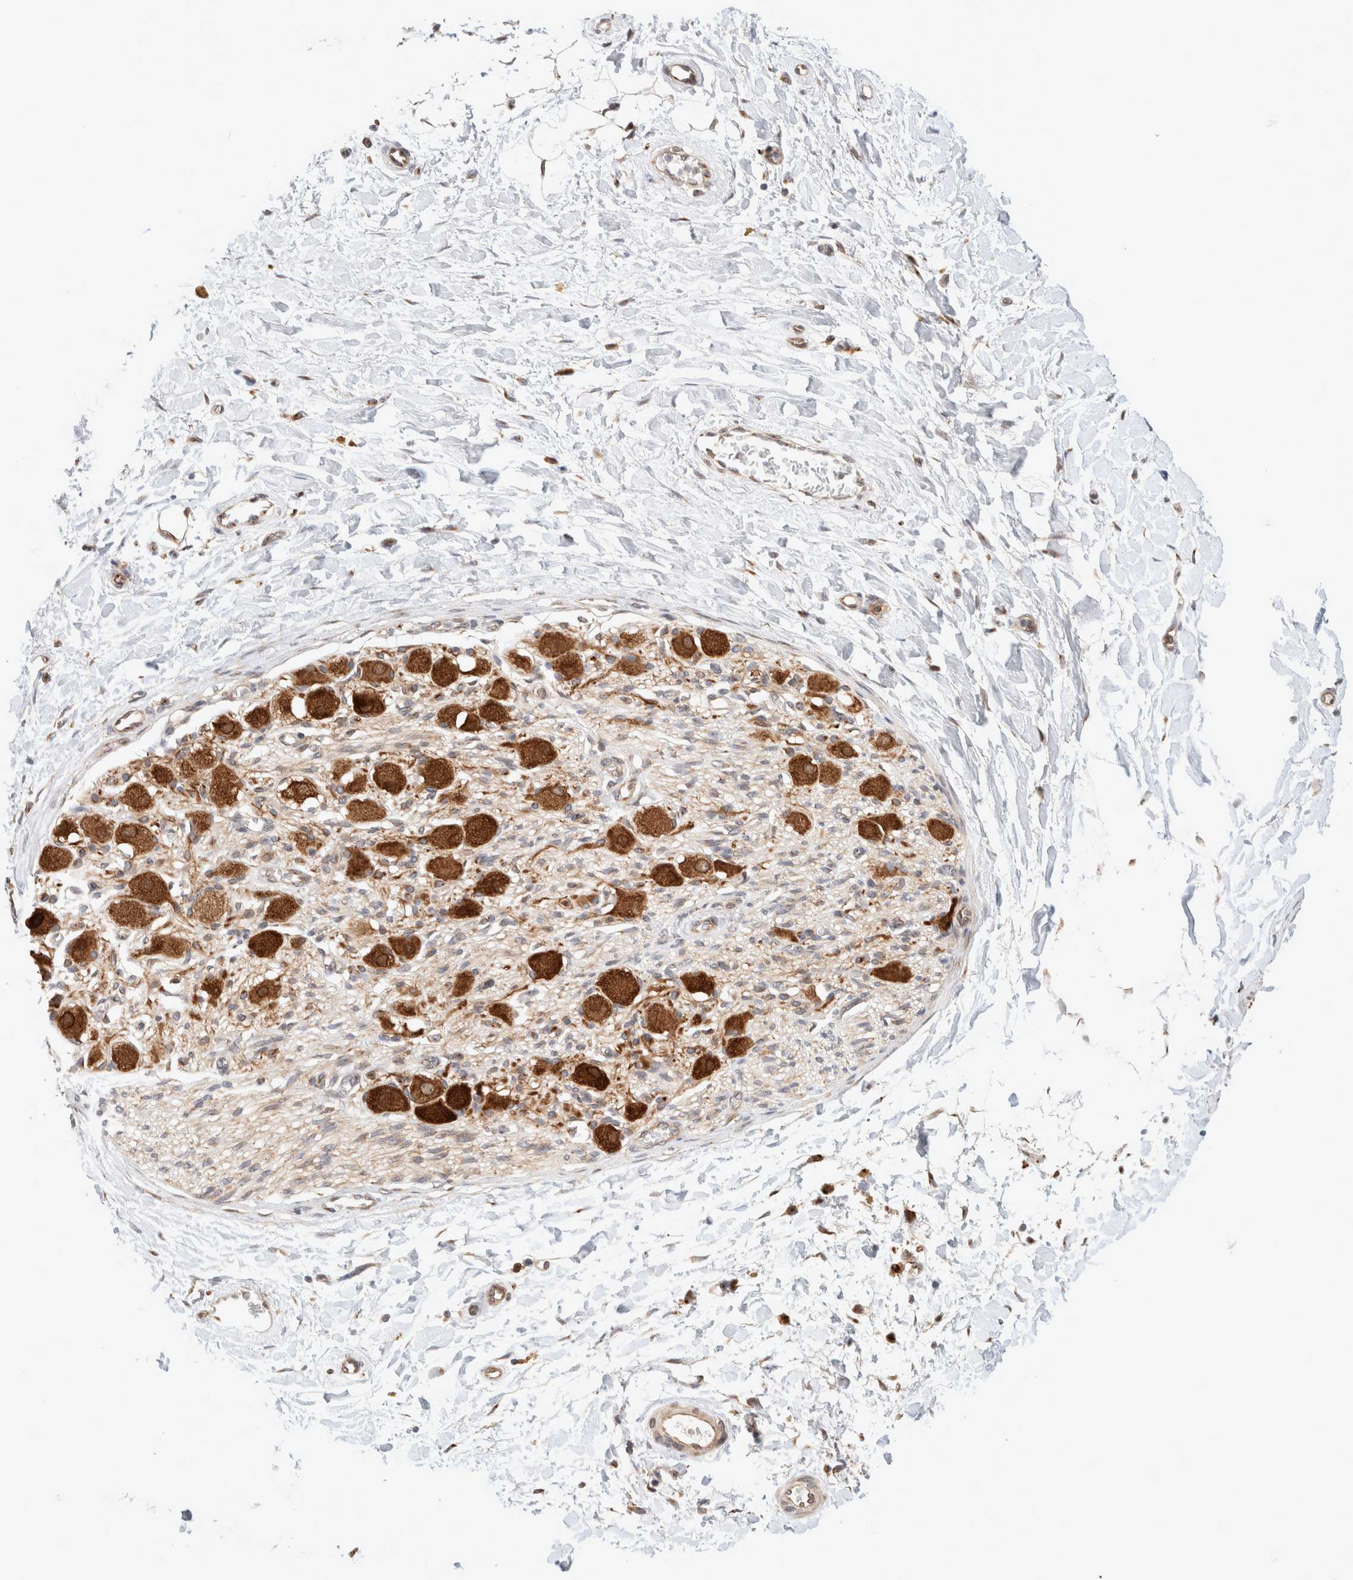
{"staining": {"intensity": "moderate", "quantity": "<25%", "location": "cytoplasmic/membranous"}, "tissue": "adipose tissue", "cell_type": "Adipocytes", "image_type": "normal", "snomed": [{"axis": "morphology", "description": "Normal tissue, NOS"}, {"axis": "topography", "description": "Kidney"}, {"axis": "topography", "description": "Peripheral nerve tissue"}], "caption": "A brown stain labels moderate cytoplasmic/membranous staining of a protein in adipocytes of normal adipose tissue. The staining is performed using DAB (3,3'-diaminobenzidine) brown chromogen to label protein expression. The nuclei are counter-stained blue using hematoxylin.", "gene": "GCN1", "patient": {"sex": "male", "age": 7}}